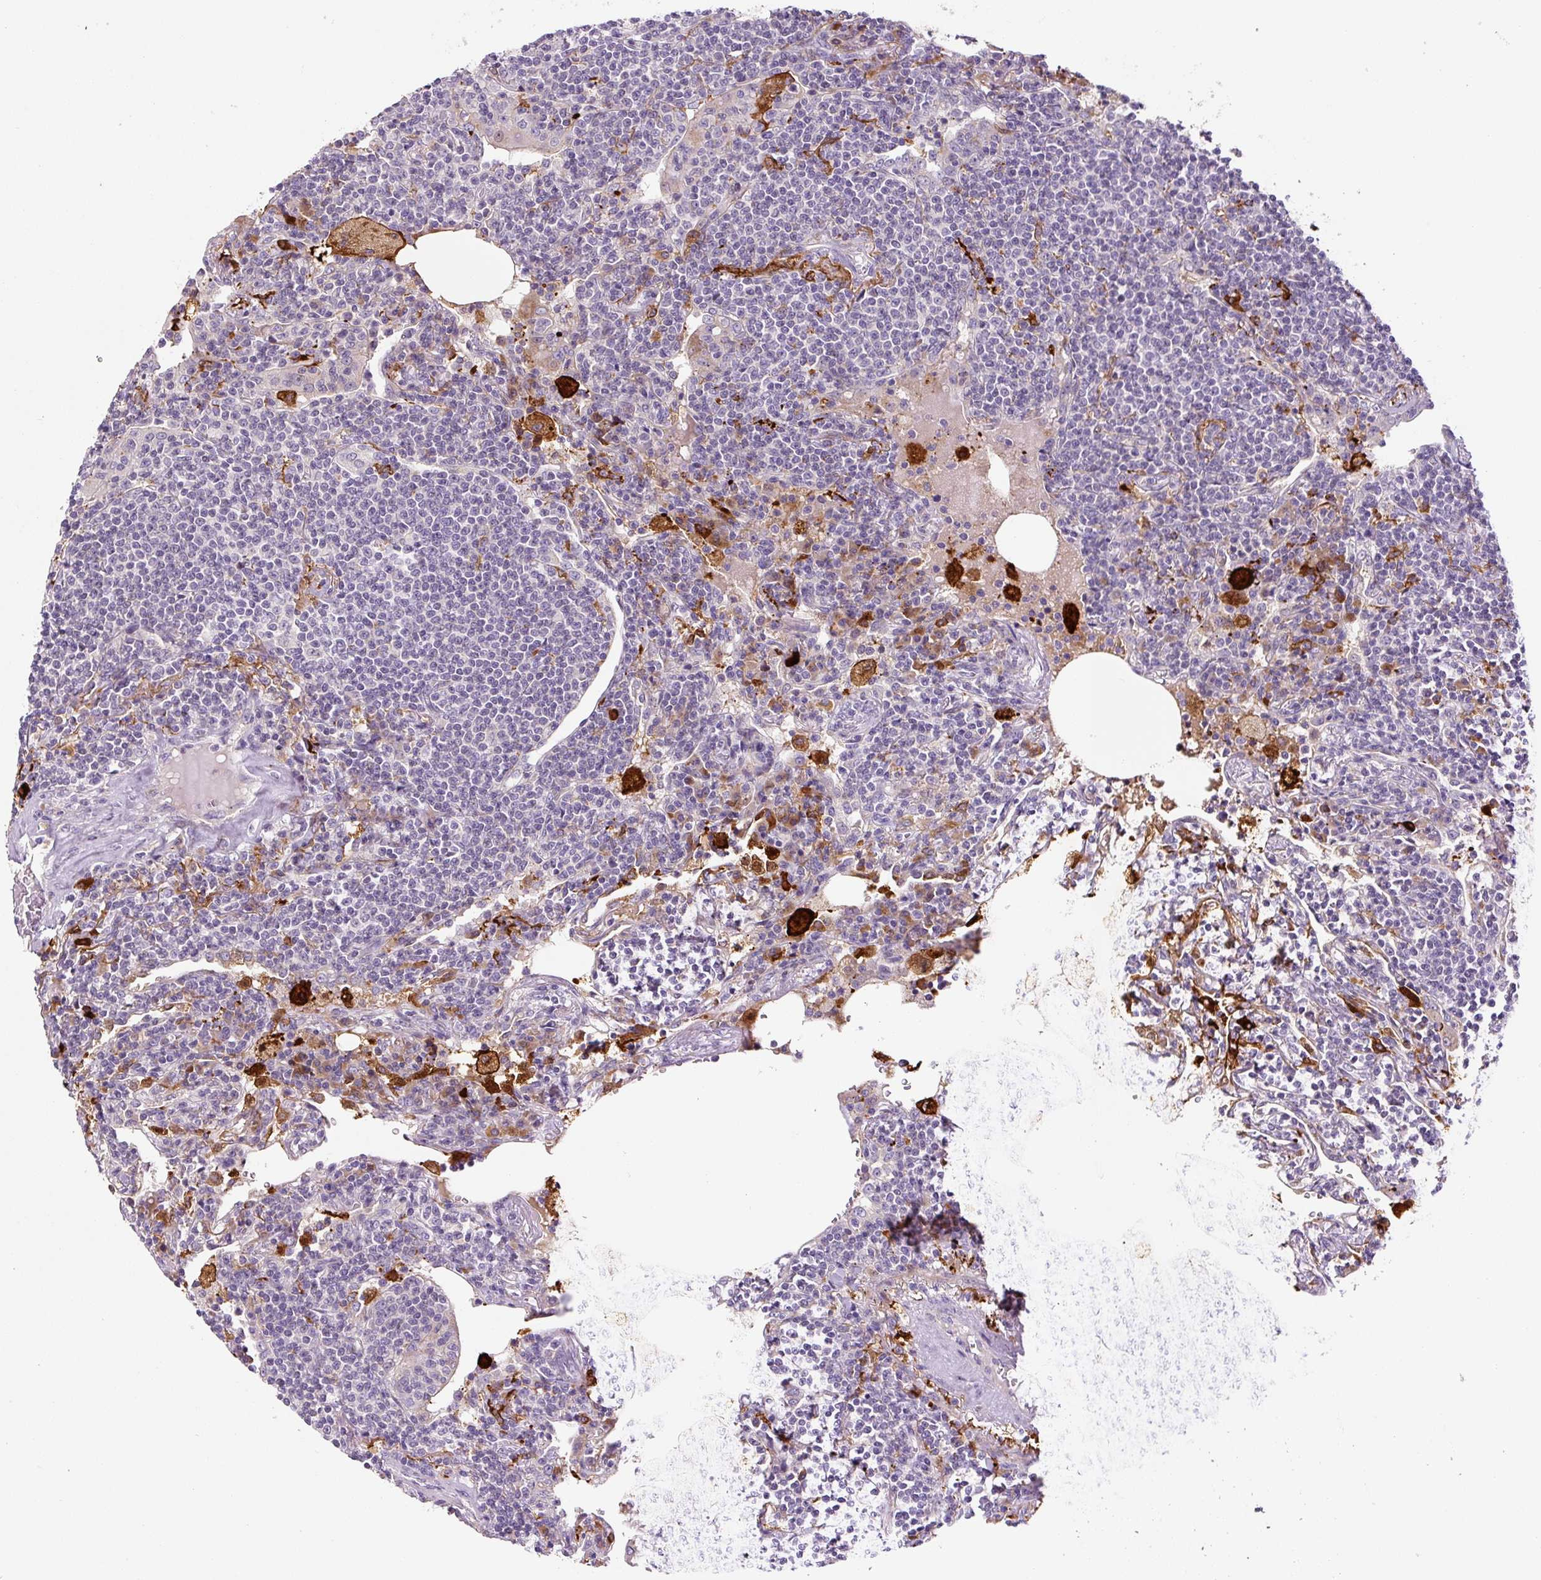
{"staining": {"intensity": "negative", "quantity": "none", "location": "none"}, "tissue": "lymphoma", "cell_type": "Tumor cells", "image_type": "cancer", "snomed": [{"axis": "morphology", "description": "Malignant lymphoma, non-Hodgkin's type, Low grade"}, {"axis": "topography", "description": "Lung"}], "caption": "This is a histopathology image of immunohistochemistry (IHC) staining of low-grade malignant lymphoma, non-Hodgkin's type, which shows no positivity in tumor cells.", "gene": "FUT10", "patient": {"sex": "female", "age": 71}}